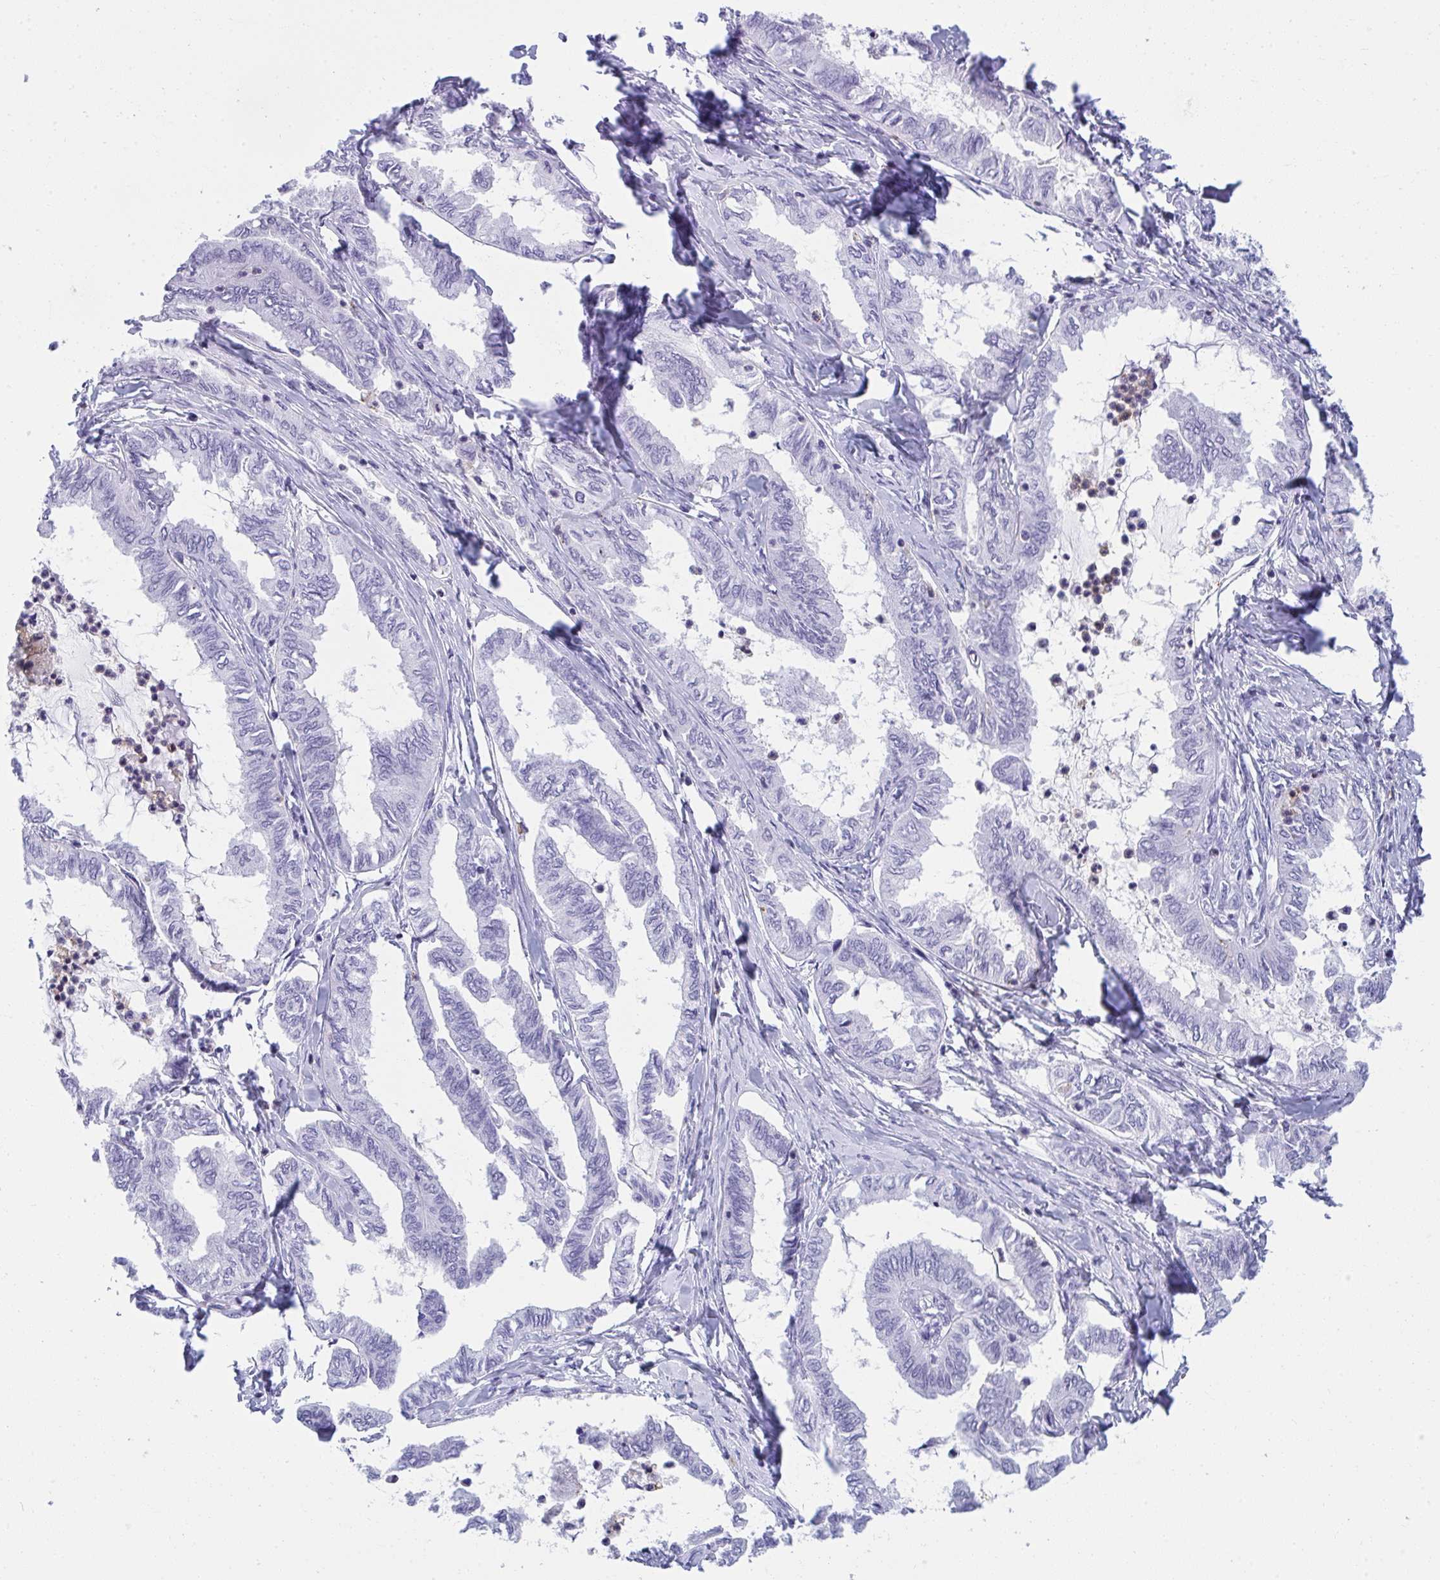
{"staining": {"intensity": "negative", "quantity": "none", "location": "none"}, "tissue": "ovarian cancer", "cell_type": "Tumor cells", "image_type": "cancer", "snomed": [{"axis": "morphology", "description": "Carcinoma, endometroid"}, {"axis": "topography", "description": "Ovary"}], "caption": "Immunohistochemical staining of ovarian endometroid carcinoma reveals no significant staining in tumor cells.", "gene": "SPN", "patient": {"sex": "female", "age": 70}}